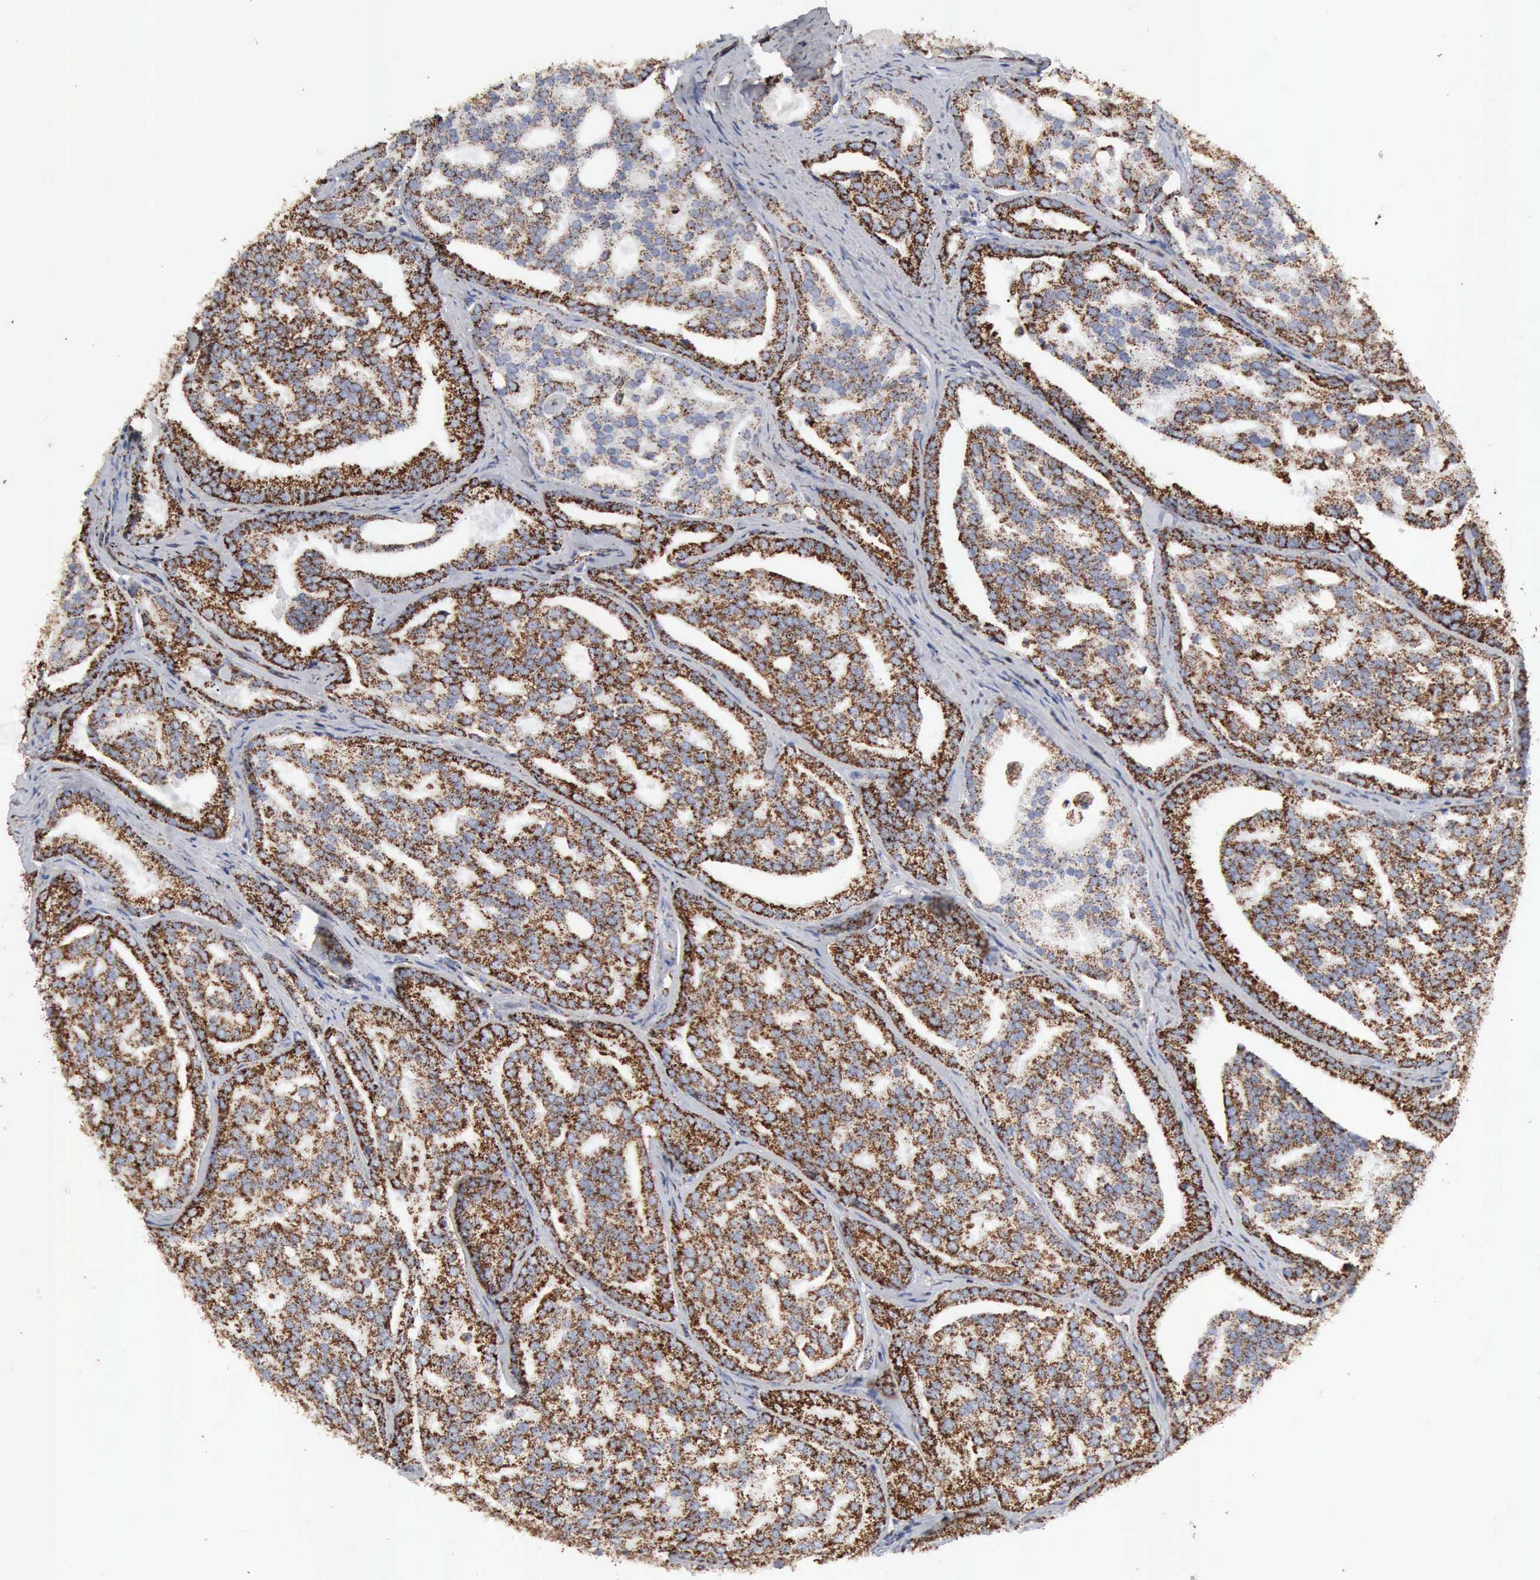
{"staining": {"intensity": "strong", "quantity": ">75%", "location": "cytoplasmic/membranous"}, "tissue": "prostate cancer", "cell_type": "Tumor cells", "image_type": "cancer", "snomed": [{"axis": "morphology", "description": "Adenocarcinoma, High grade"}, {"axis": "topography", "description": "Prostate"}], "caption": "High-magnification brightfield microscopy of prostate cancer (adenocarcinoma (high-grade)) stained with DAB (3,3'-diaminobenzidine) (brown) and counterstained with hematoxylin (blue). tumor cells exhibit strong cytoplasmic/membranous staining is present in approximately>75% of cells.", "gene": "ACO2", "patient": {"sex": "male", "age": 64}}